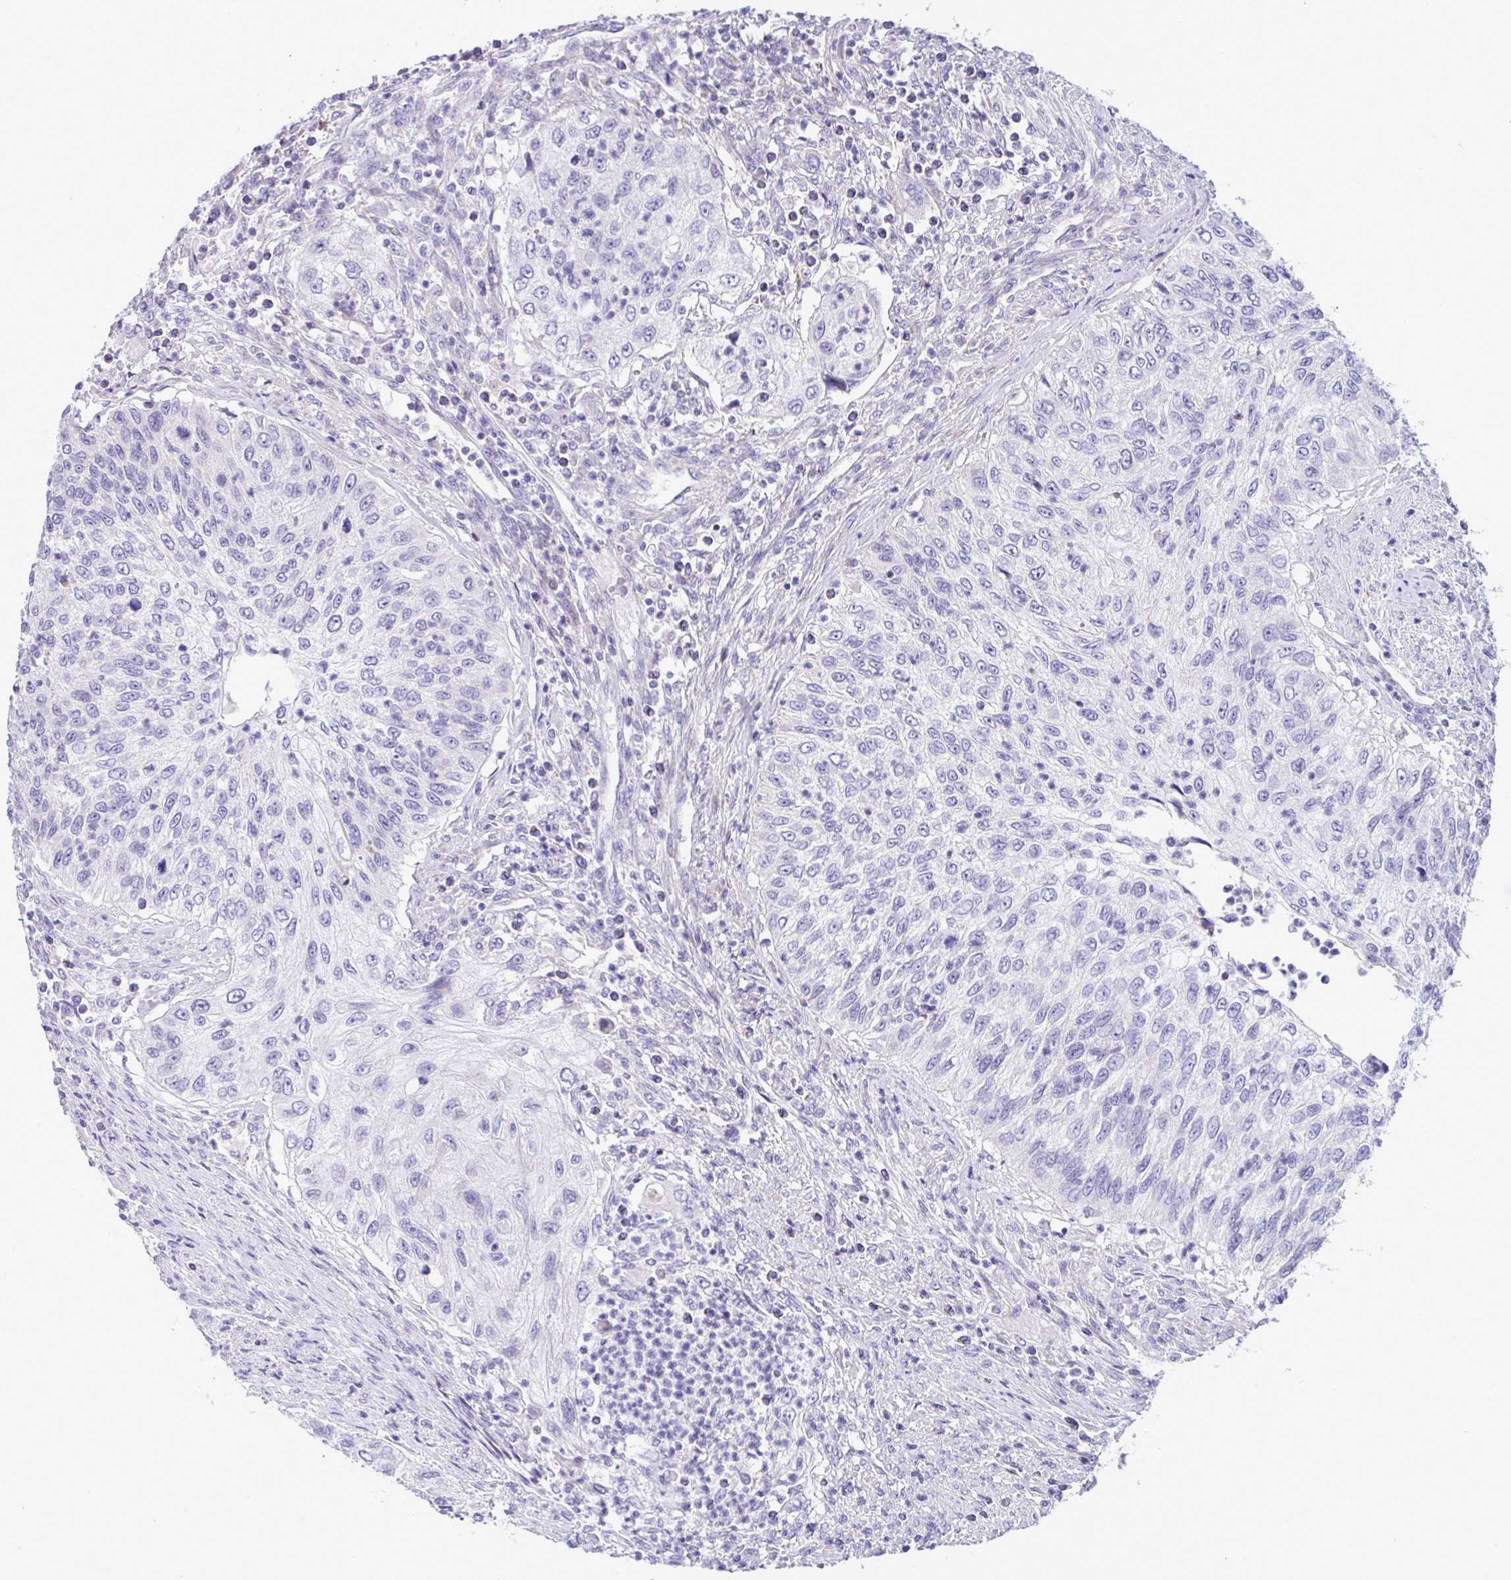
{"staining": {"intensity": "negative", "quantity": "none", "location": "none"}, "tissue": "urothelial cancer", "cell_type": "Tumor cells", "image_type": "cancer", "snomed": [{"axis": "morphology", "description": "Urothelial carcinoma, High grade"}, {"axis": "topography", "description": "Urinary bladder"}], "caption": "Immunohistochemistry (IHC) image of human urothelial cancer stained for a protein (brown), which shows no positivity in tumor cells. (Stains: DAB (3,3'-diaminobenzidine) immunohistochemistry with hematoxylin counter stain, Microscopy: brightfield microscopy at high magnification).", "gene": "DTX3", "patient": {"sex": "female", "age": 60}}